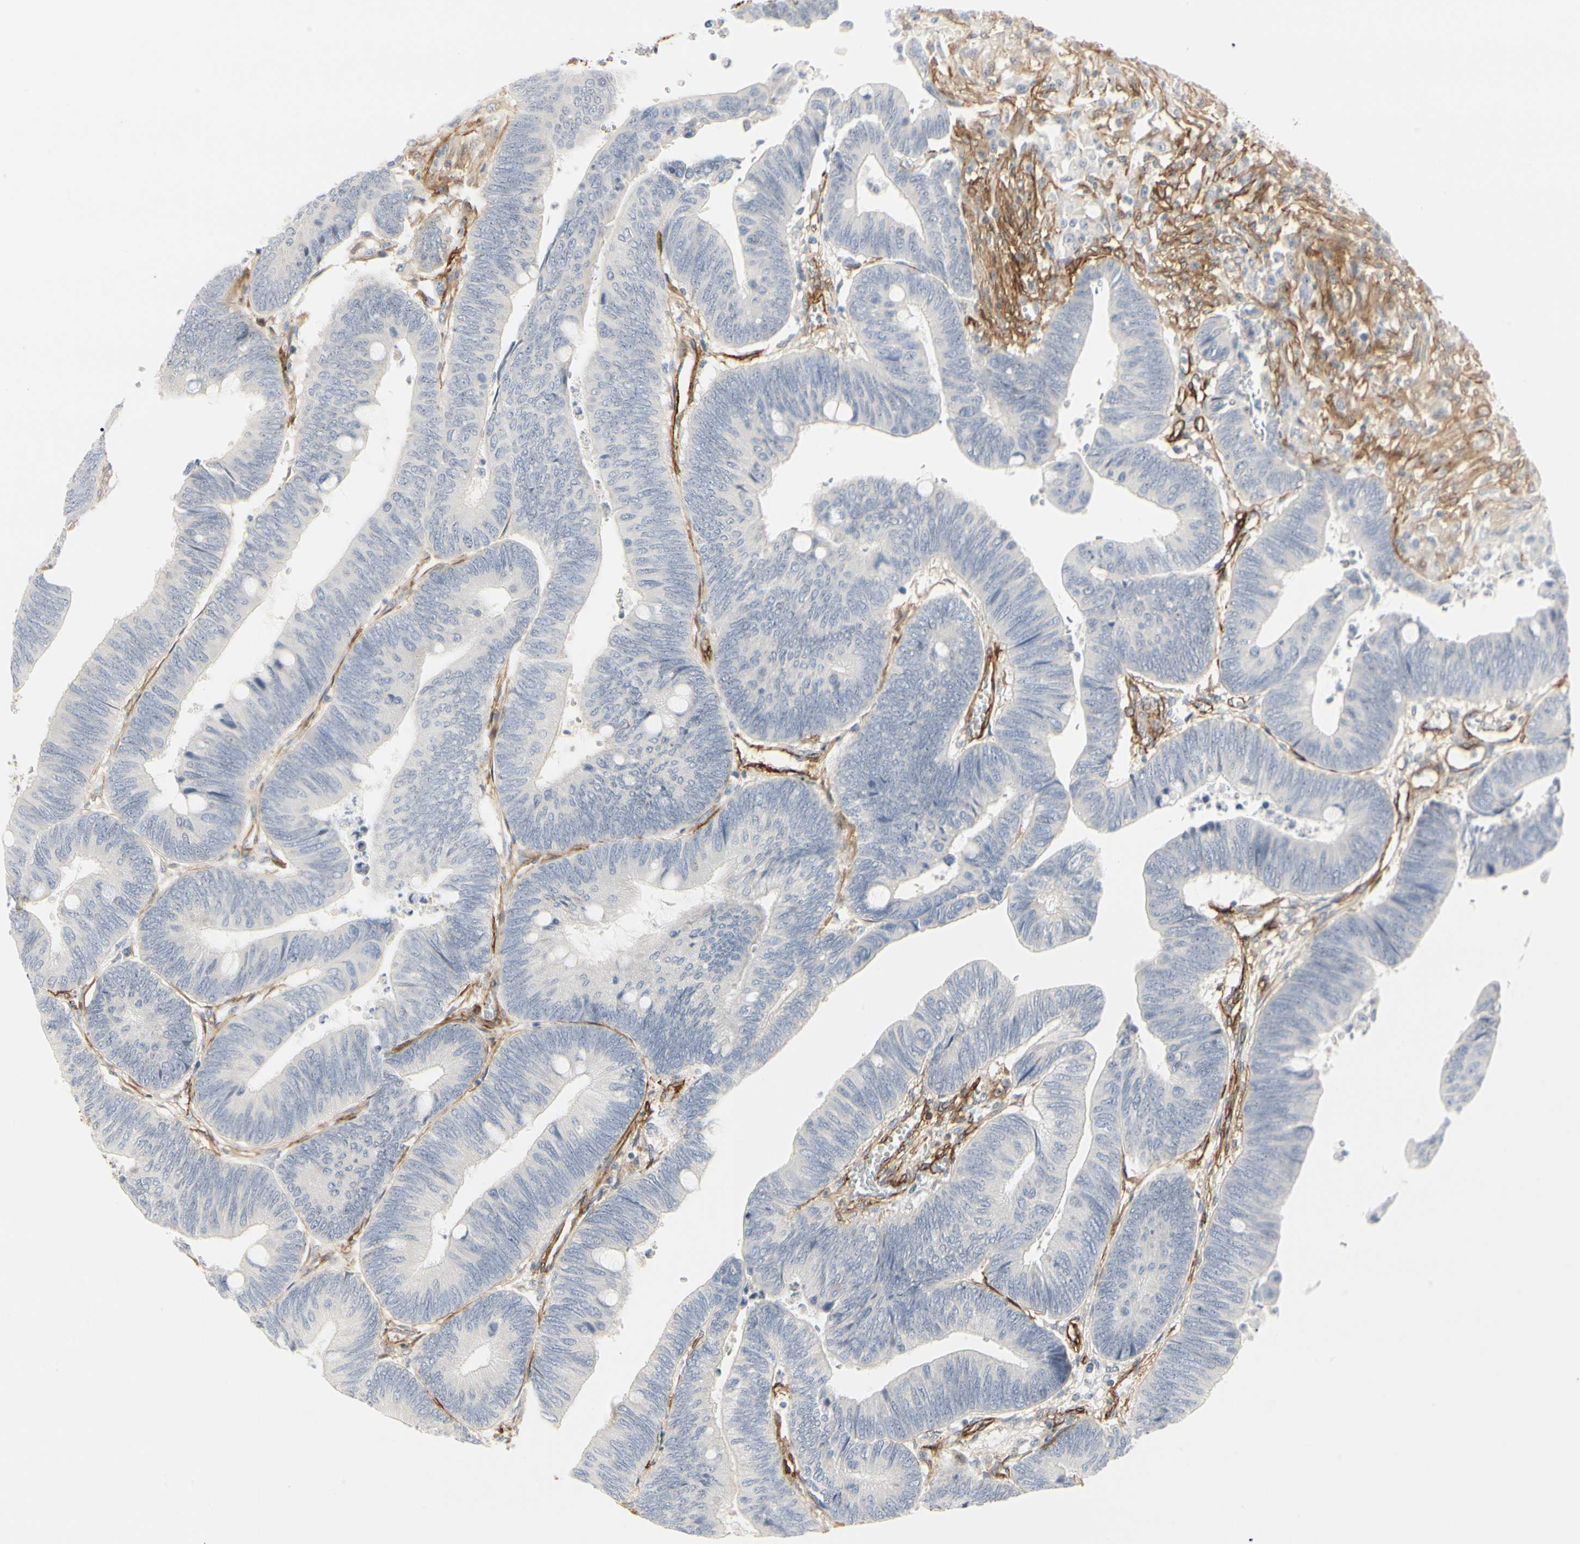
{"staining": {"intensity": "negative", "quantity": "none", "location": "none"}, "tissue": "colorectal cancer", "cell_type": "Tumor cells", "image_type": "cancer", "snomed": [{"axis": "morphology", "description": "Normal tissue, NOS"}, {"axis": "morphology", "description": "Adenocarcinoma, NOS"}, {"axis": "topography", "description": "Rectum"}, {"axis": "topography", "description": "Peripheral nerve tissue"}], "caption": "This is an immunohistochemistry (IHC) micrograph of human colorectal adenocarcinoma. There is no expression in tumor cells.", "gene": "GGT5", "patient": {"sex": "male", "age": 92}}